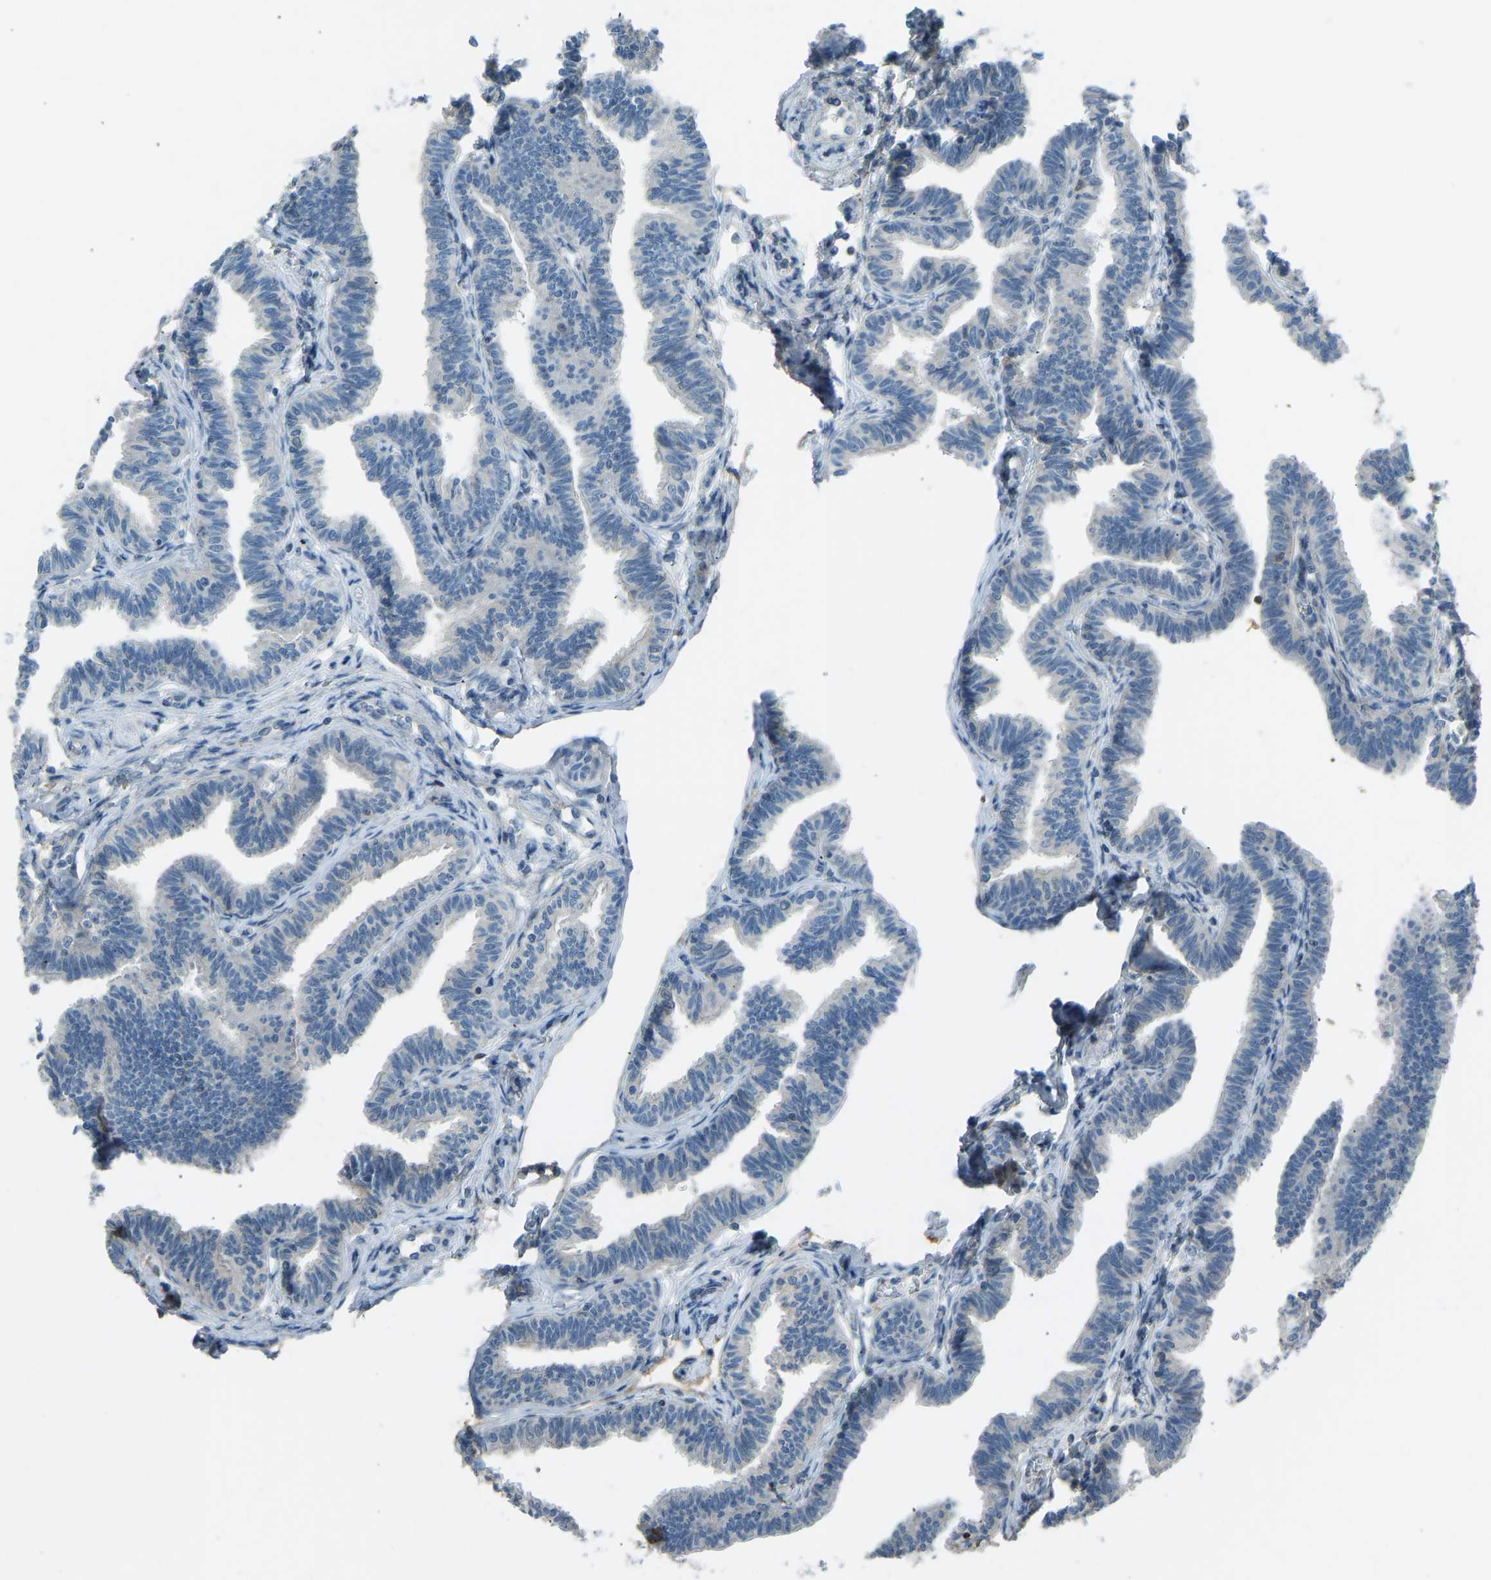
{"staining": {"intensity": "negative", "quantity": "none", "location": "none"}, "tissue": "fallopian tube", "cell_type": "Glandular cells", "image_type": "normal", "snomed": [{"axis": "morphology", "description": "Normal tissue, NOS"}, {"axis": "topography", "description": "Fallopian tube"}, {"axis": "topography", "description": "Ovary"}], "caption": "The IHC photomicrograph has no significant staining in glandular cells of fallopian tube. (Stains: DAB immunohistochemistry with hematoxylin counter stain, Microscopy: brightfield microscopy at high magnification).", "gene": "FBLN2", "patient": {"sex": "female", "age": 23}}